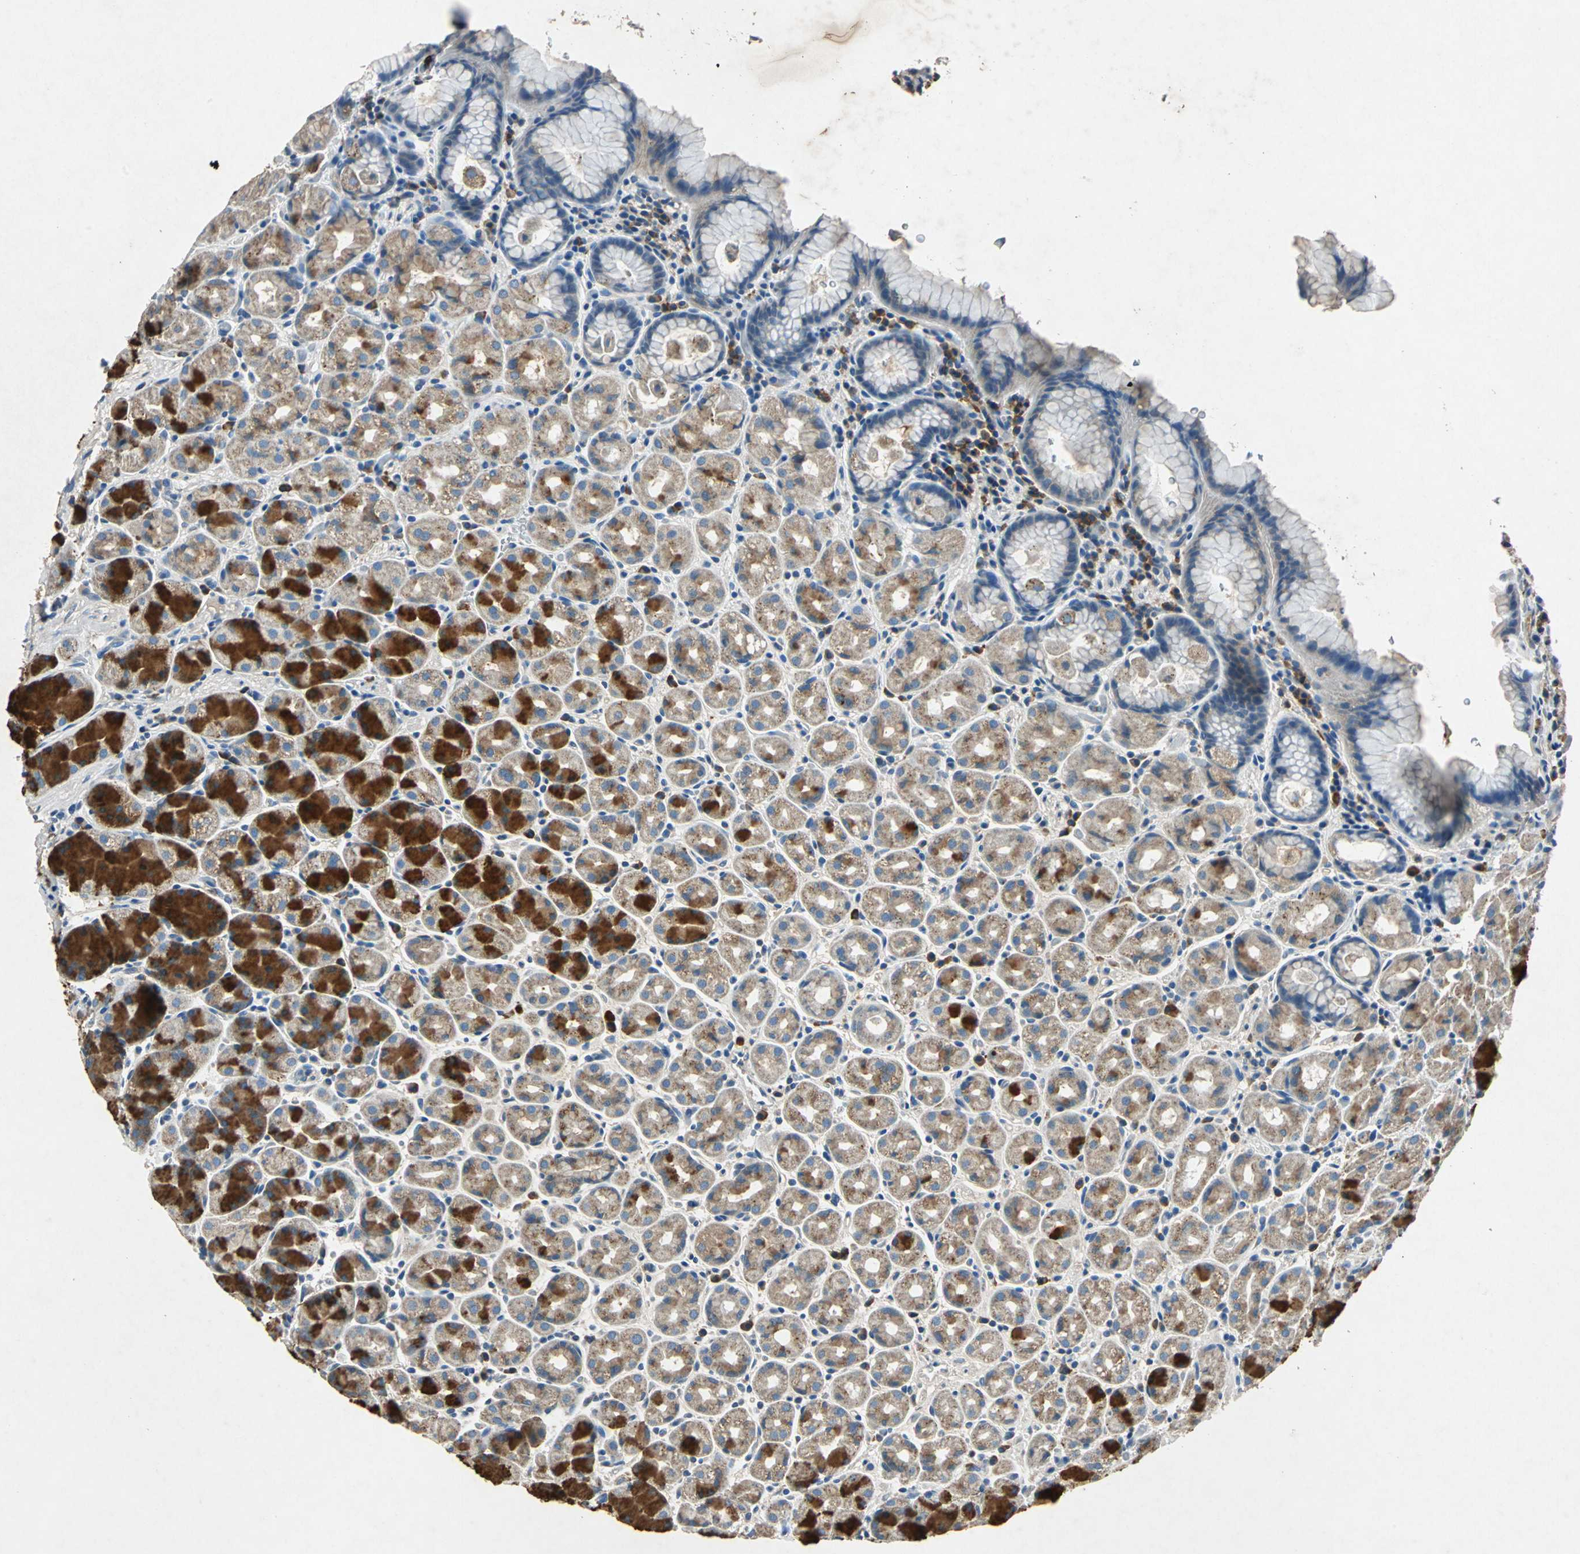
{"staining": {"intensity": "strong", "quantity": "25%-75%", "location": "cytoplasmic/membranous"}, "tissue": "stomach", "cell_type": "Glandular cells", "image_type": "normal", "snomed": [{"axis": "morphology", "description": "Normal tissue, NOS"}, {"axis": "topography", "description": "Stomach, lower"}], "caption": "This photomicrograph exhibits immunohistochemistry staining of benign human stomach, with high strong cytoplasmic/membranous expression in approximately 25%-75% of glandular cells.", "gene": "SLC2A13", "patient": {"sex": "male", "age": 56}}